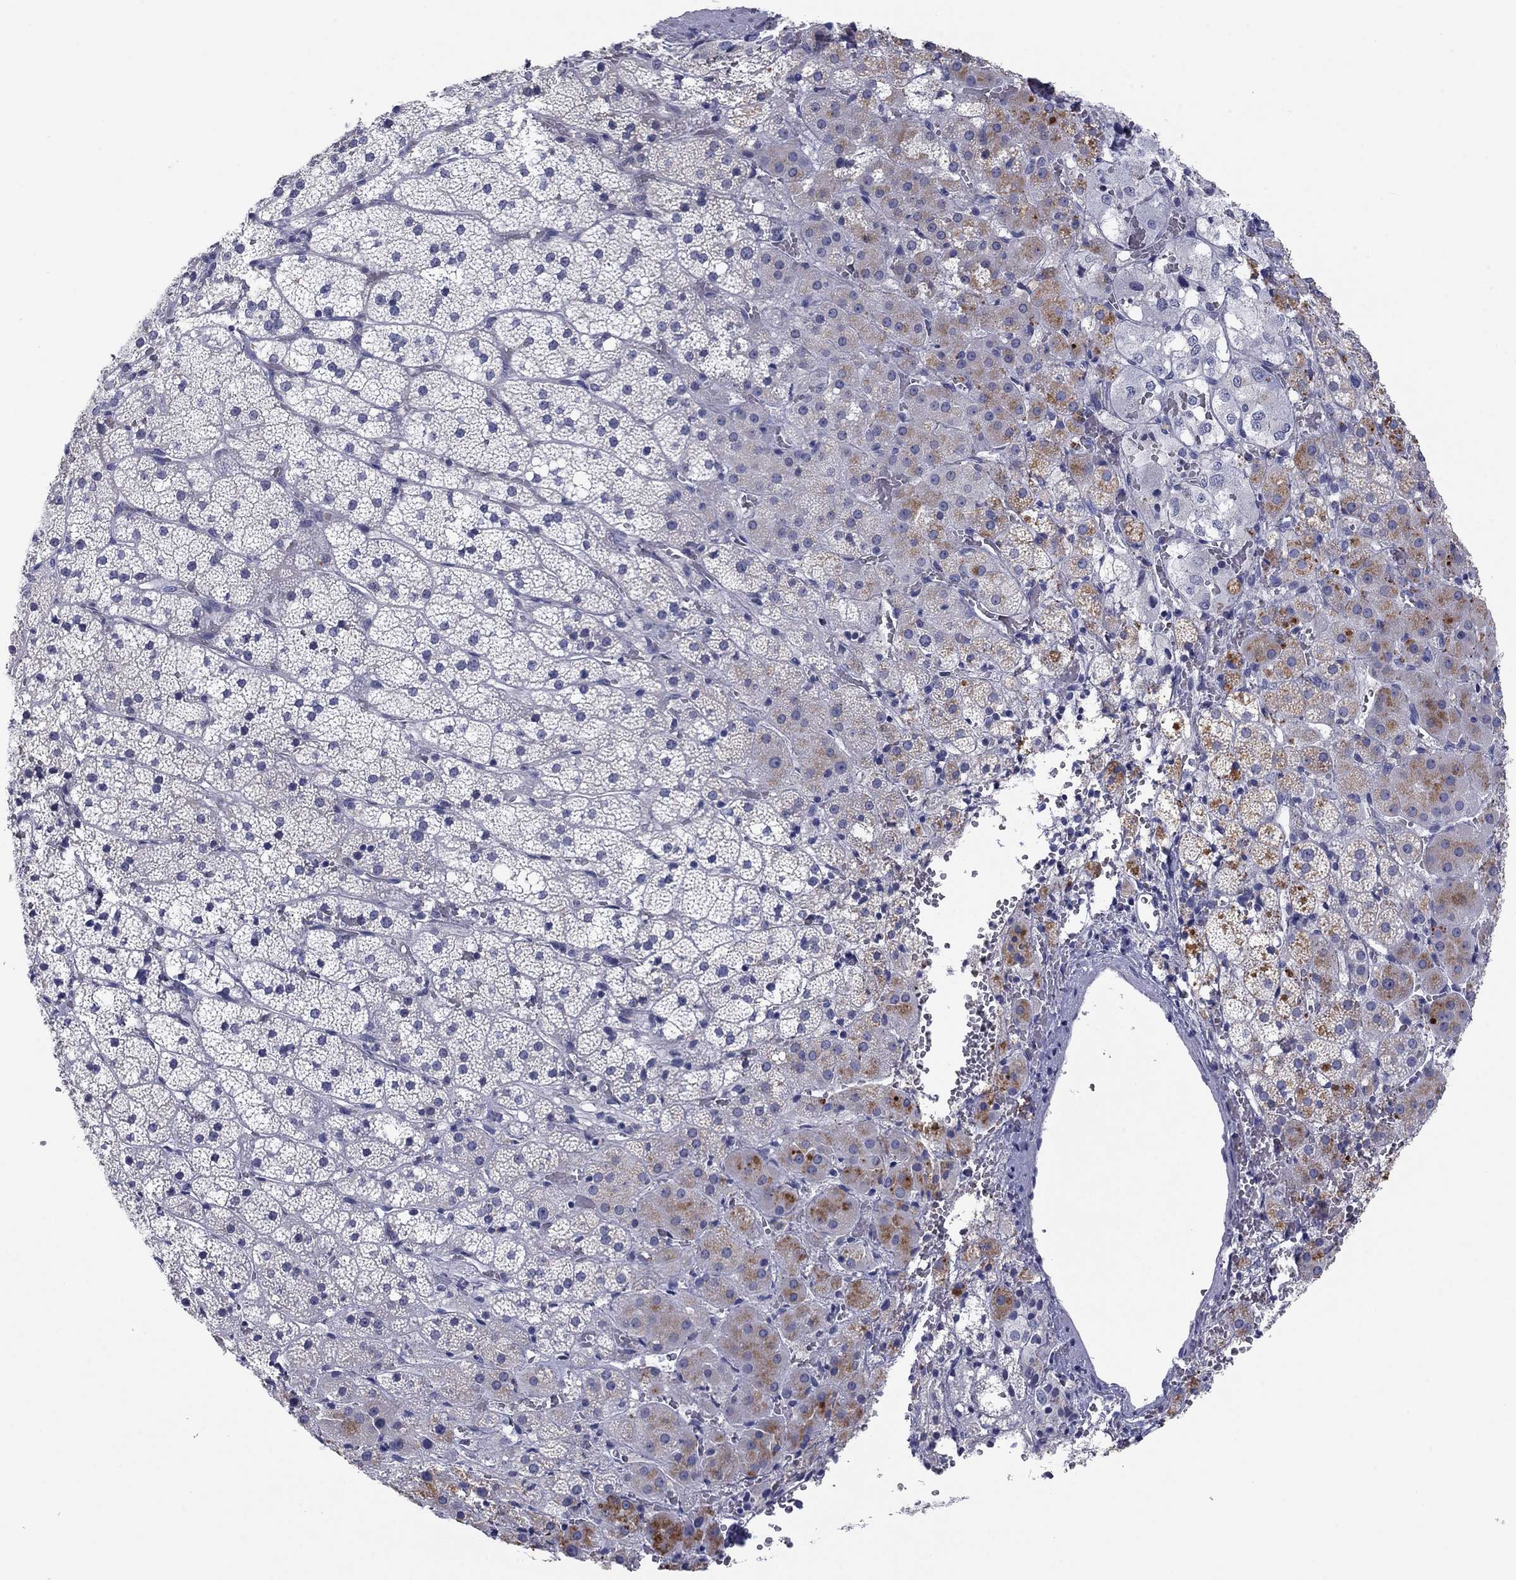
{"staining": {"intensity": "moderate", "quantity": "<25%", "location": "cytoplasmic/membranous"}, "tissue": "adrenal gland", "cell_type": "Glandular cells", "image_type": "normal", "snomed": [{"axis": "morphology", "description": "Normal tissue, NOS"}, {"axis": "topography", "description": "Adrenal gland"}], "caption": "Approximately <25% of glandular cells in benign human adrenal gland exhibit moderate cytoplasmic/membranous protein staining as visualized by brown immunohistochemical staining.", "gene": "CNTNAP4", "patient": {"sex": "male", "age": 53}}